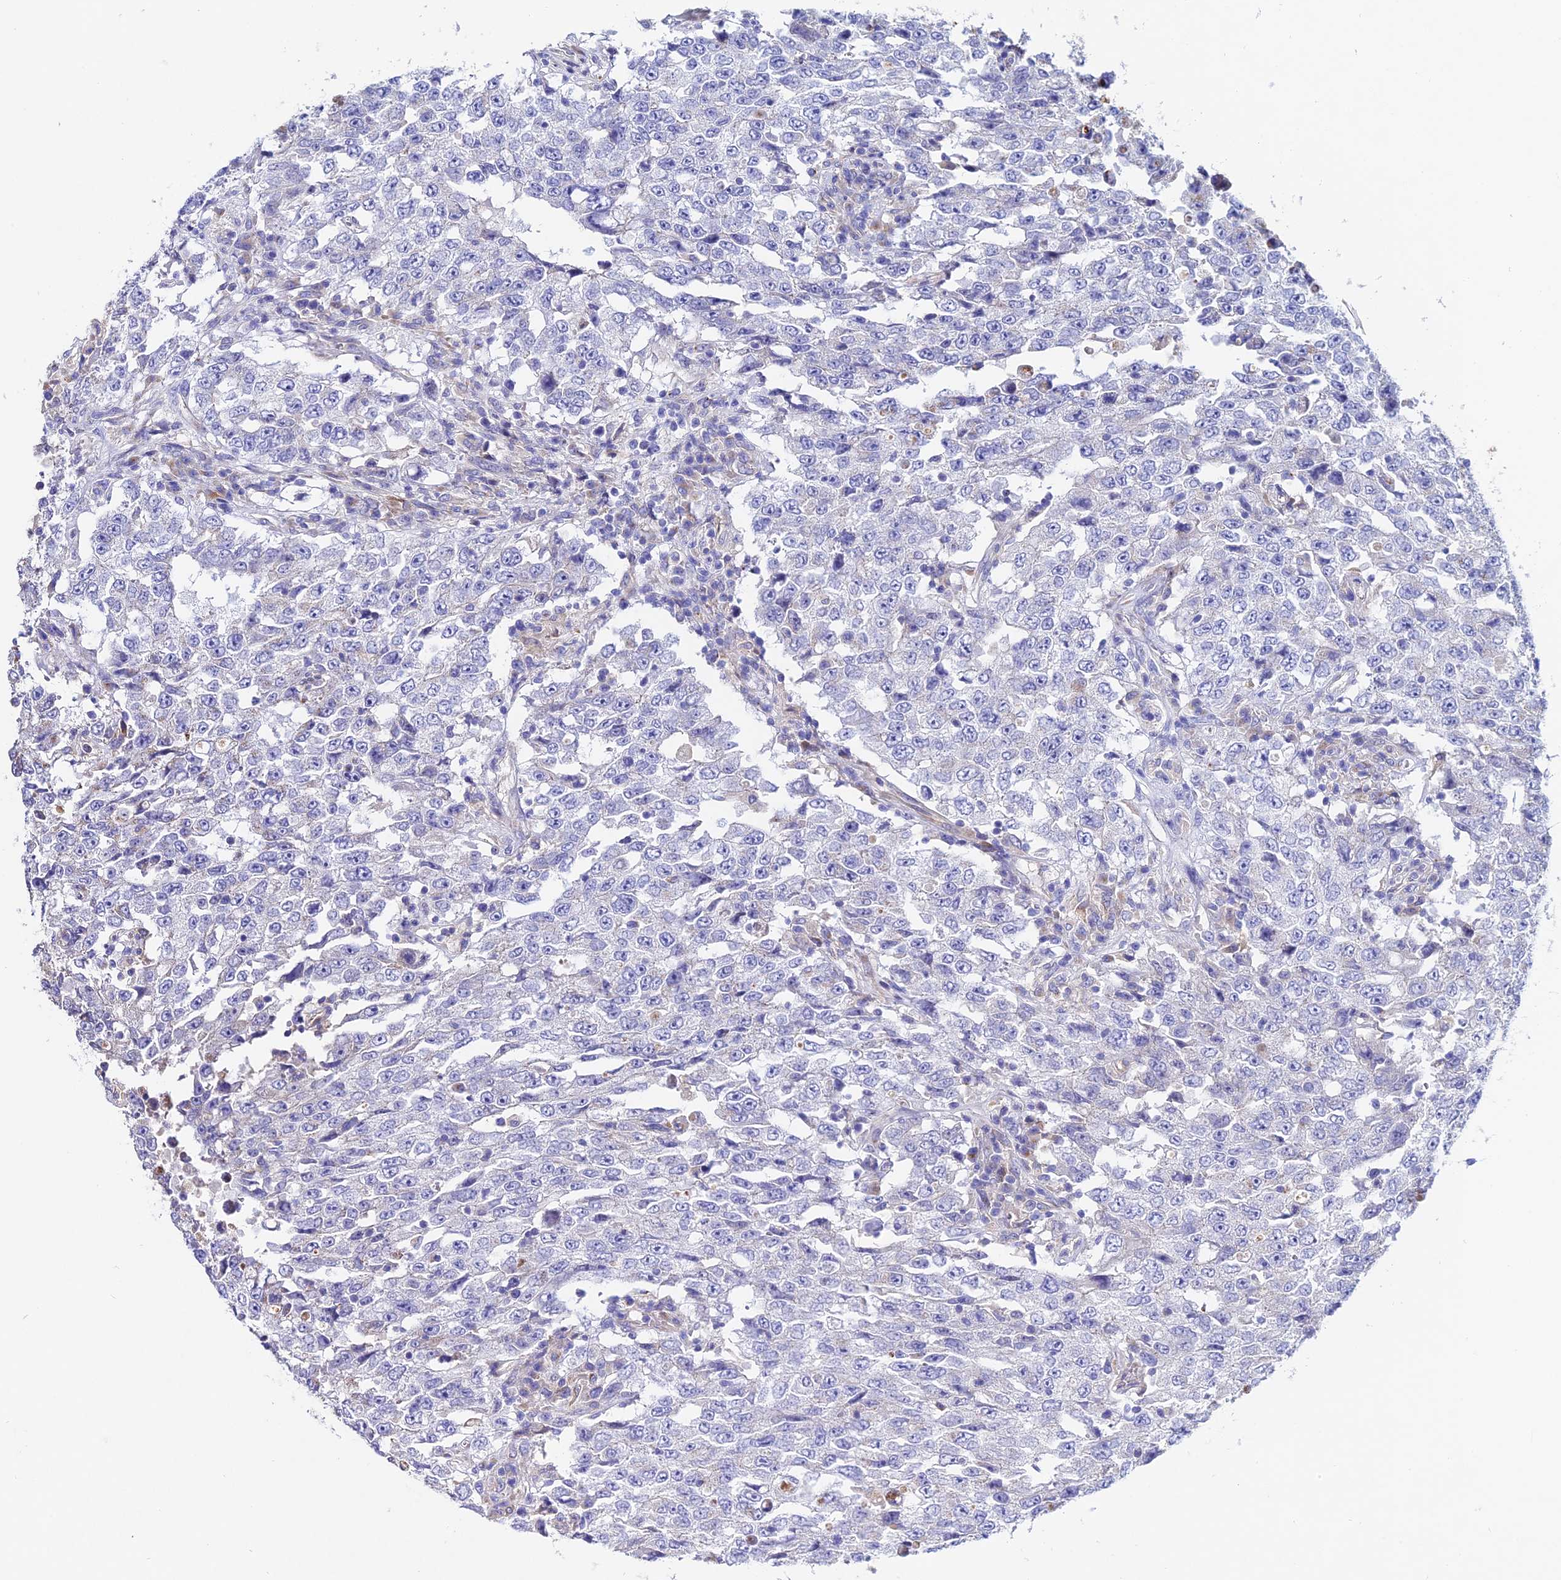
{"staining": {"intensity": "negative", "quantity": "none", "location": "none"}, "tissue": "testis cancer", "cell_type": "Tumor cells", "image_type": "cancer", "snomed": [{"axis": "morphology", "description": "Carcinoma, Embryonal, NOS"}, {"axis": "topography", "description": "Testis"}], "caption": "This photomicrograph is of testis embryonal carcinoma stained with immunohistochemistry to label a protein in brown with the nuclei are counter-stained blue. There is no positivity in tumor cells.", "gene": "OR51Q1", "patient": {"sex": "male", "age": 26}}